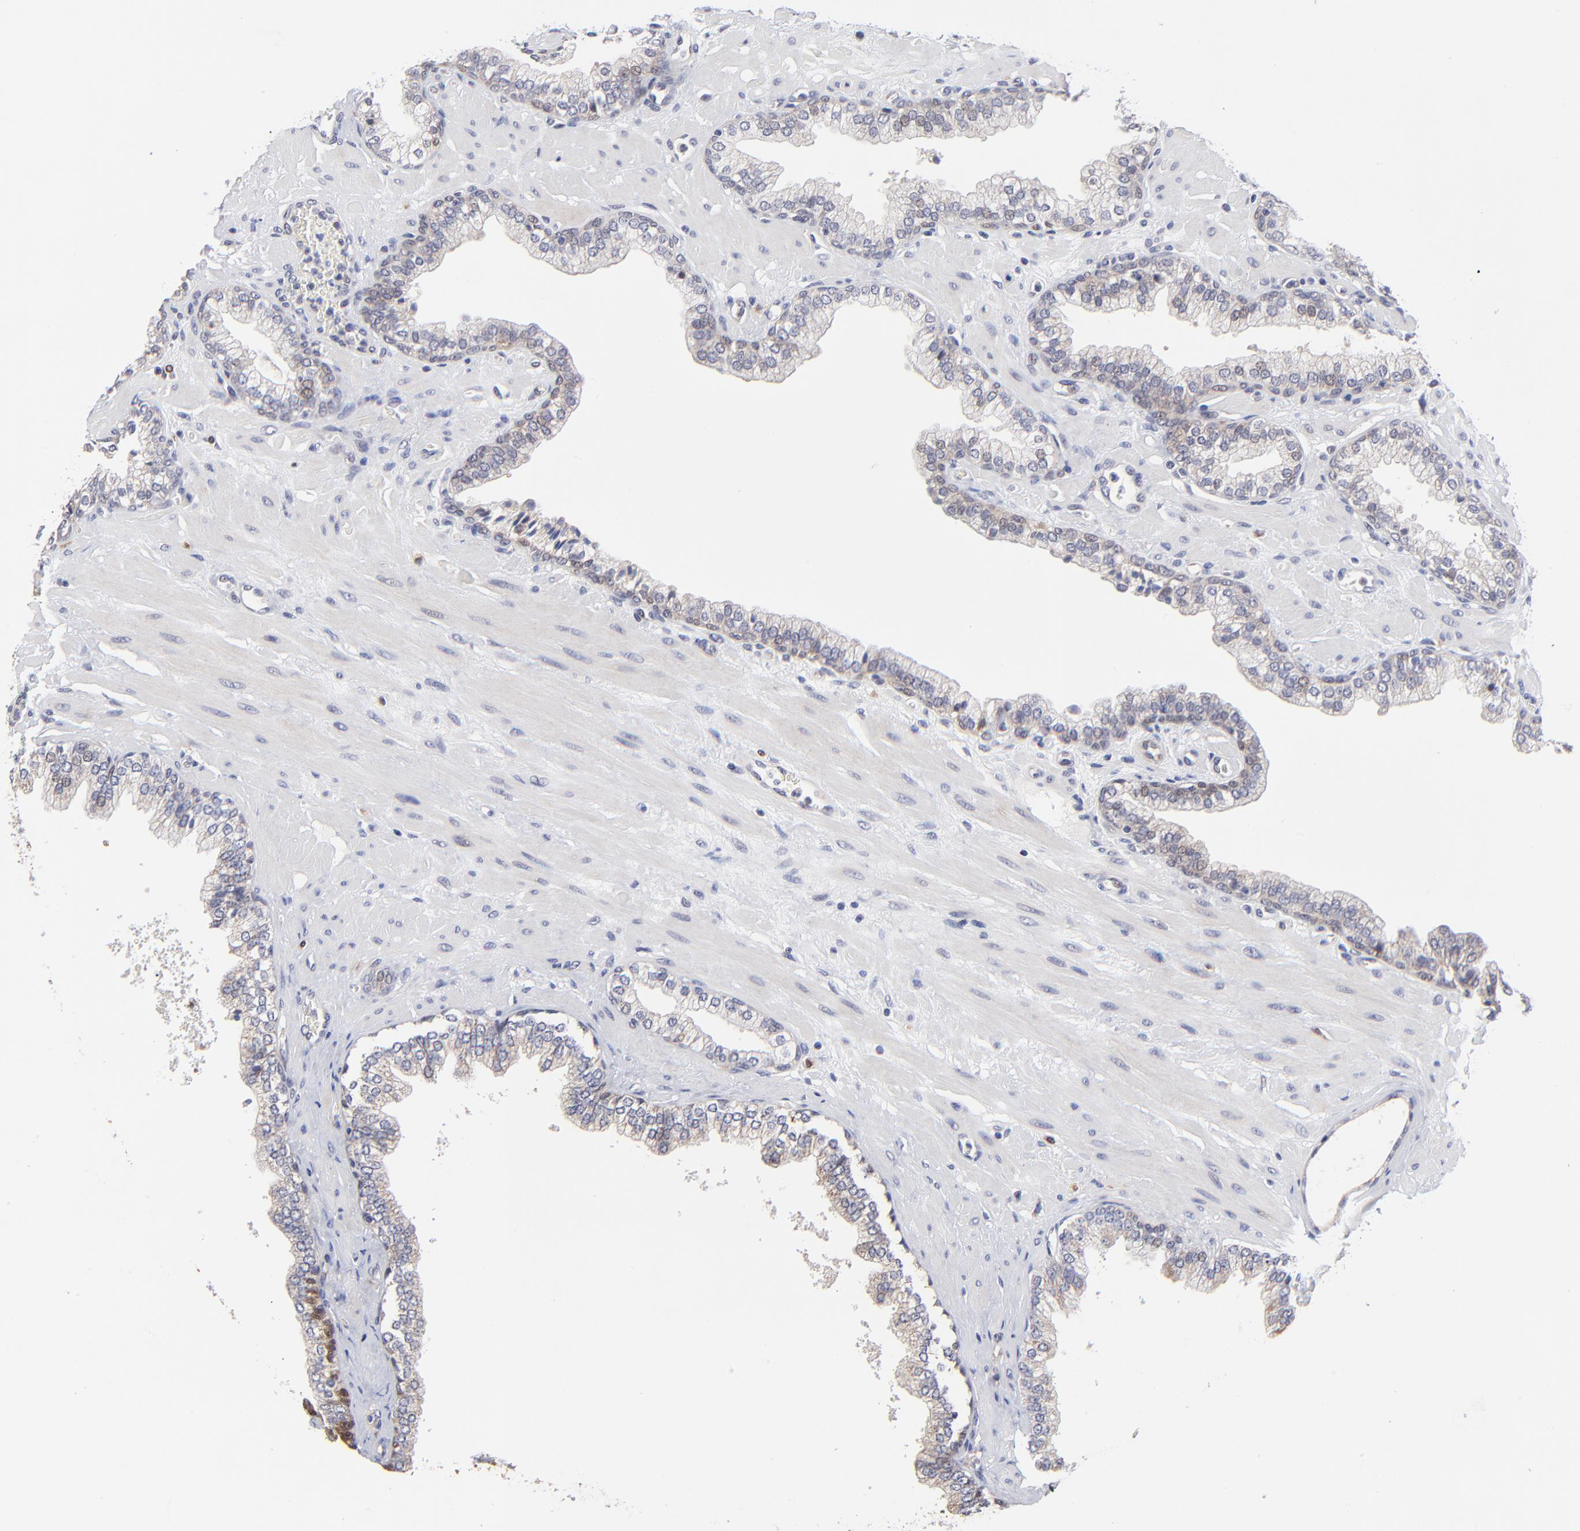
{"staining": {"intensity": "weak", "quantity": "25%-75%", "location": "cytoplasmic/membranous"}, "tissue": "prostate", "cell_type": "Glandular cells", "image_type": "normal", "snomed": [{"axis": "morphology", "description": "Normal tissue, NOS"}, {"axis": "topography", "description": "Prostate"}], "caption": "Immunohistochemical staining of benign human prostate displays 25%-75% levels of weak cytoplasmic/membranous protein positivity in approximately 25%-75% of glandular cells.", "gene": "FBXL12", "patient": {"sex": "male", "age": 60}}